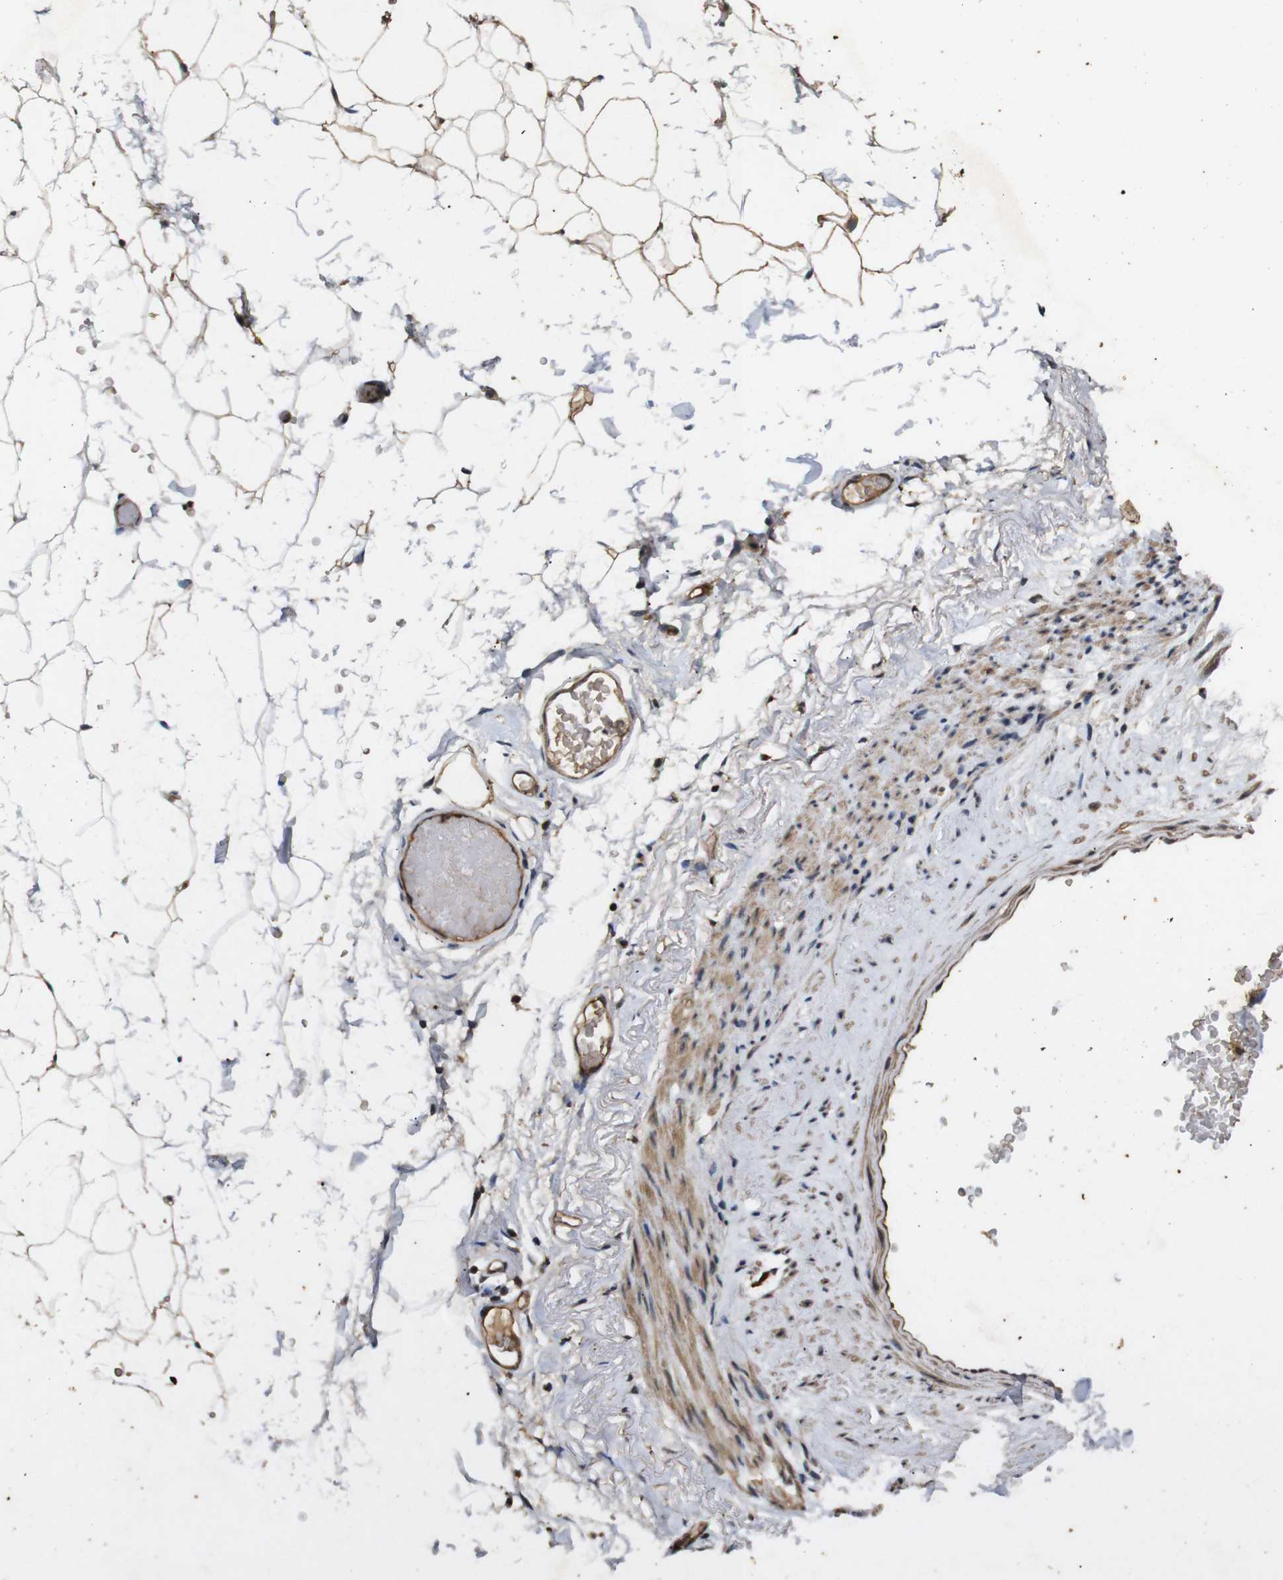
{"staining": {"intensity": "strong", "quantity": ">75%", "location": "cytoplasmic/membranous"}, "tissue": "adipose tissue", "cell_type": "Adipocytes", "image_type": "normal", "snomed": [{"axis": "morphology", "description": "Normal tissue, NOS"}, {"axis": "topography", "description": "Breast"}, {"axis": "topography", "description": "Soft tissue"}], "caption": "Human adipose tissue stained for a protein (brown) exhibits strong cytoplasmic/membranous positive staining in approximately >75% of adipocytes.", "gene": "RIPK1", "patient": {"sex": "female", "age": 75}}